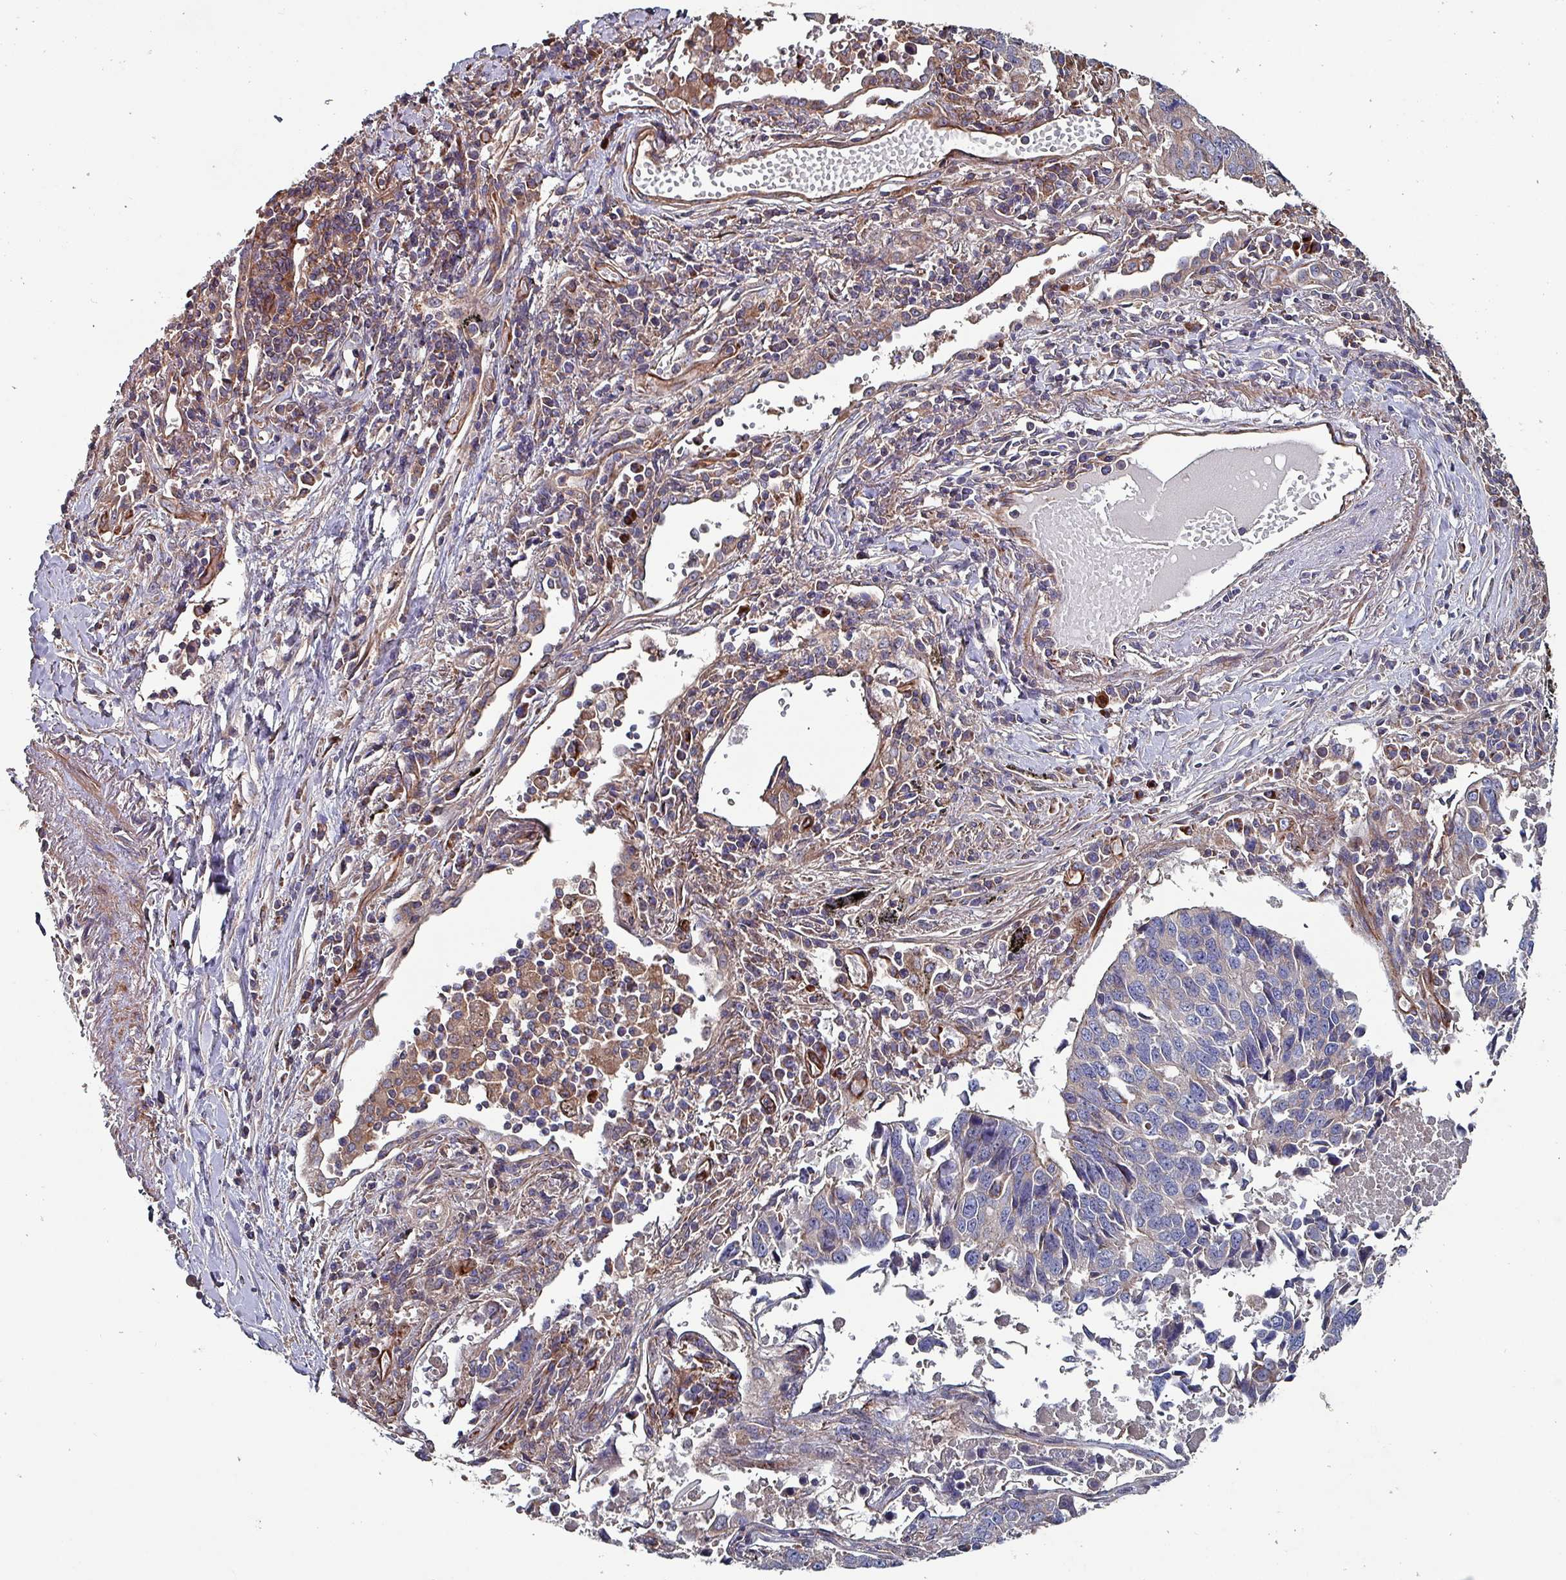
{"staining": {"intensity": "weak", "quantity": "<25%", "location": "cytoplasmic/membranous"}, "tissue": "lung cancer", "cell_type": "Tumor cells", "image_type": "cancer", "snomed": [{"axis": "morphology", "description": "Squamous cell carcinoma, NOS"}, {"axis": "topography", "description": "Lung"}], "caption": "IHC micrograph of lung cancer stained for a protein (brown), which demonstrates no expression in tumor cells.", "gene": "ANO10", "patient": {"sex": "female", "age": 66}}